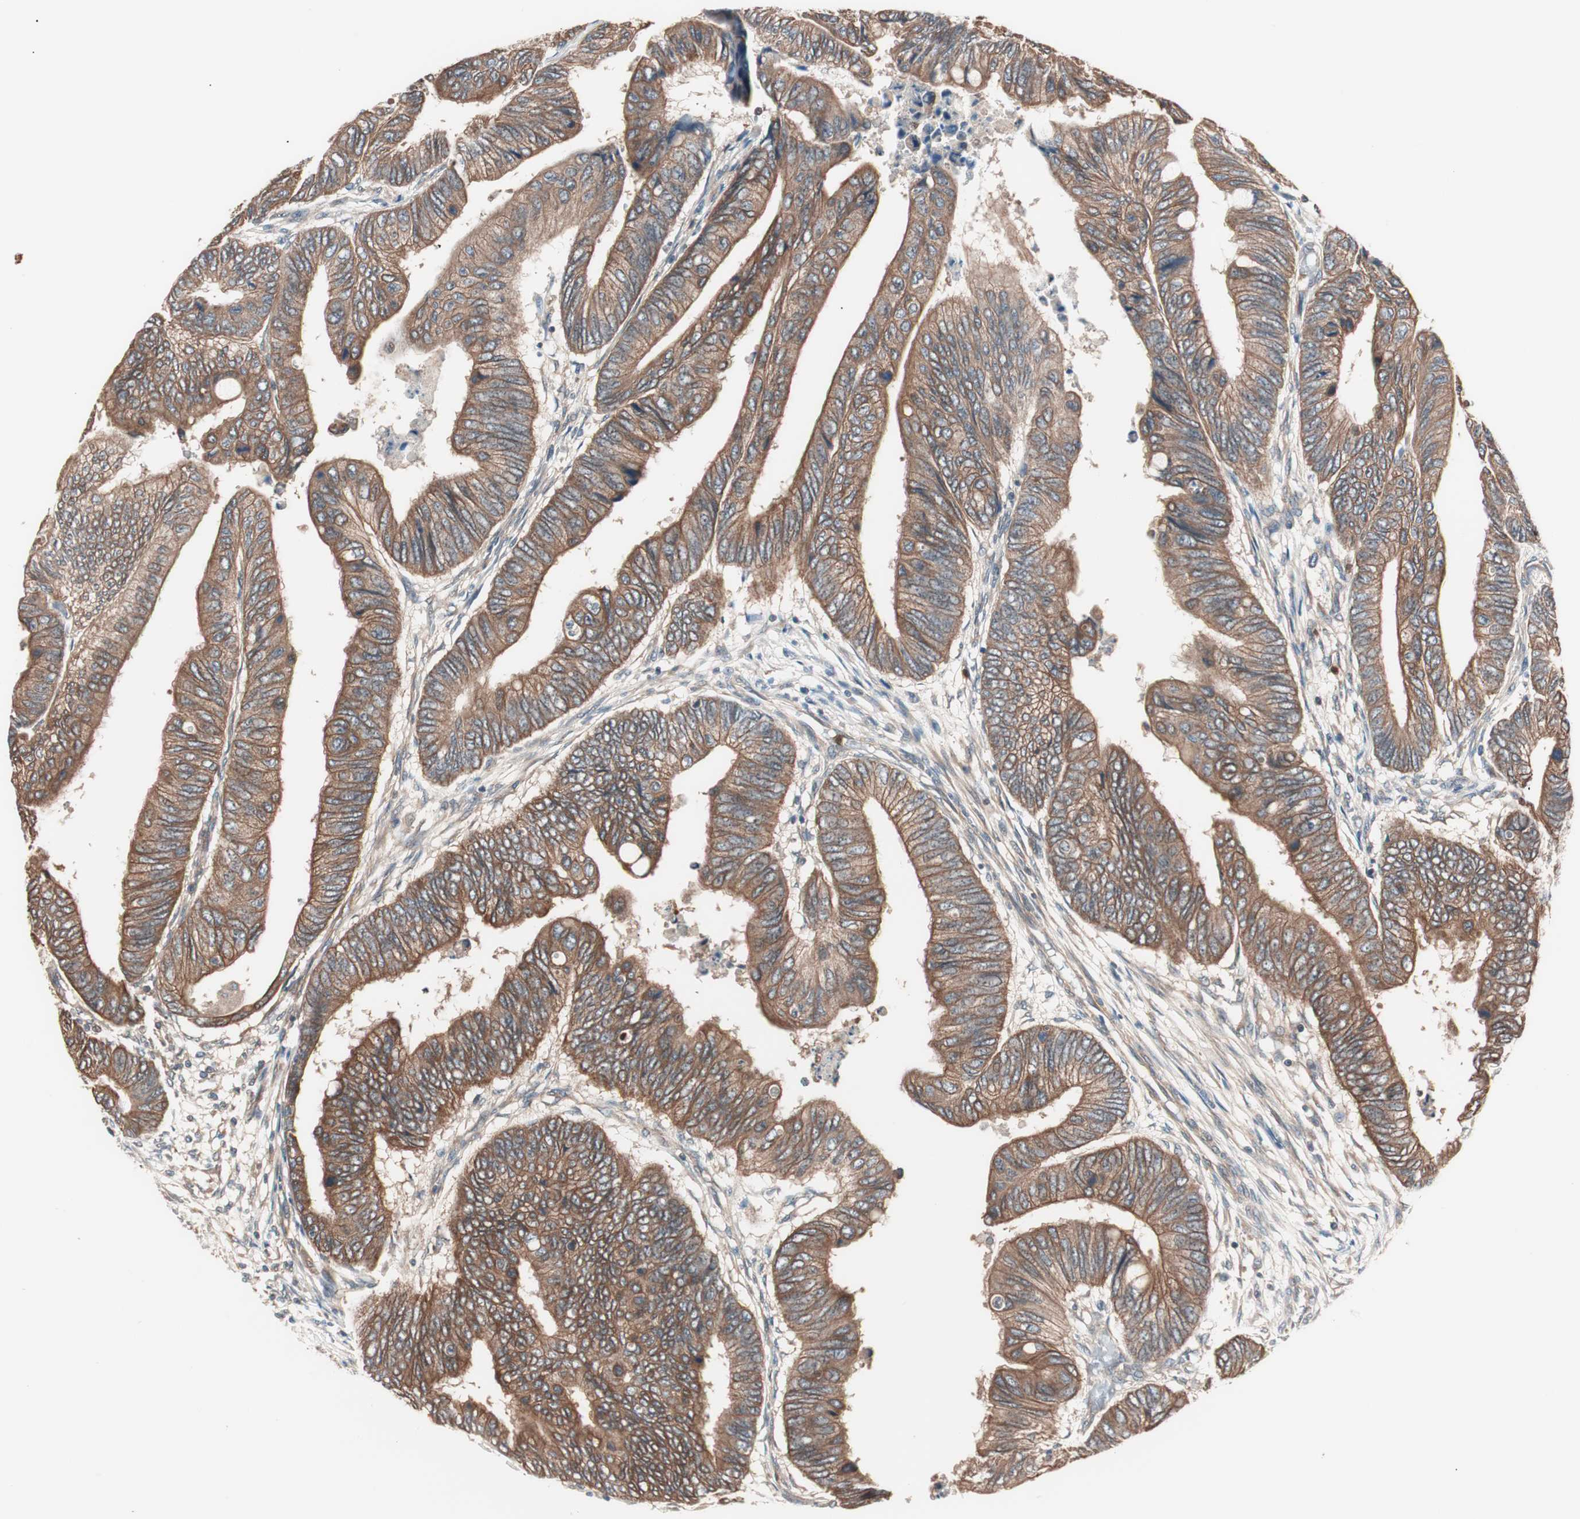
{"staining": {"intensity": "strong", "quantity": ">75%", "location": "cytoplasmic/membranous"}, "tissue": "colorectal cancer", "cell_type": "Tumor cells", "image_type": "cancer", "snomed": [{"axis": "morphology", "description": "Normal tissue, NOS"}, {"axis": "morphology", "description": "Adenocarcinoma, NOS"}, {"axis": "topography", "description": "Rectum"}, {"axis": "topography", "description": "Peripheral nerve tissue"}], "caption": "IHC of colorectal adenocarcinoma shows high levels of strong cytoplasmic/membranous expression in about >75% of tumor cells.", "gene": "TSG101", "patient": {"sex": "male", "age": 92}}